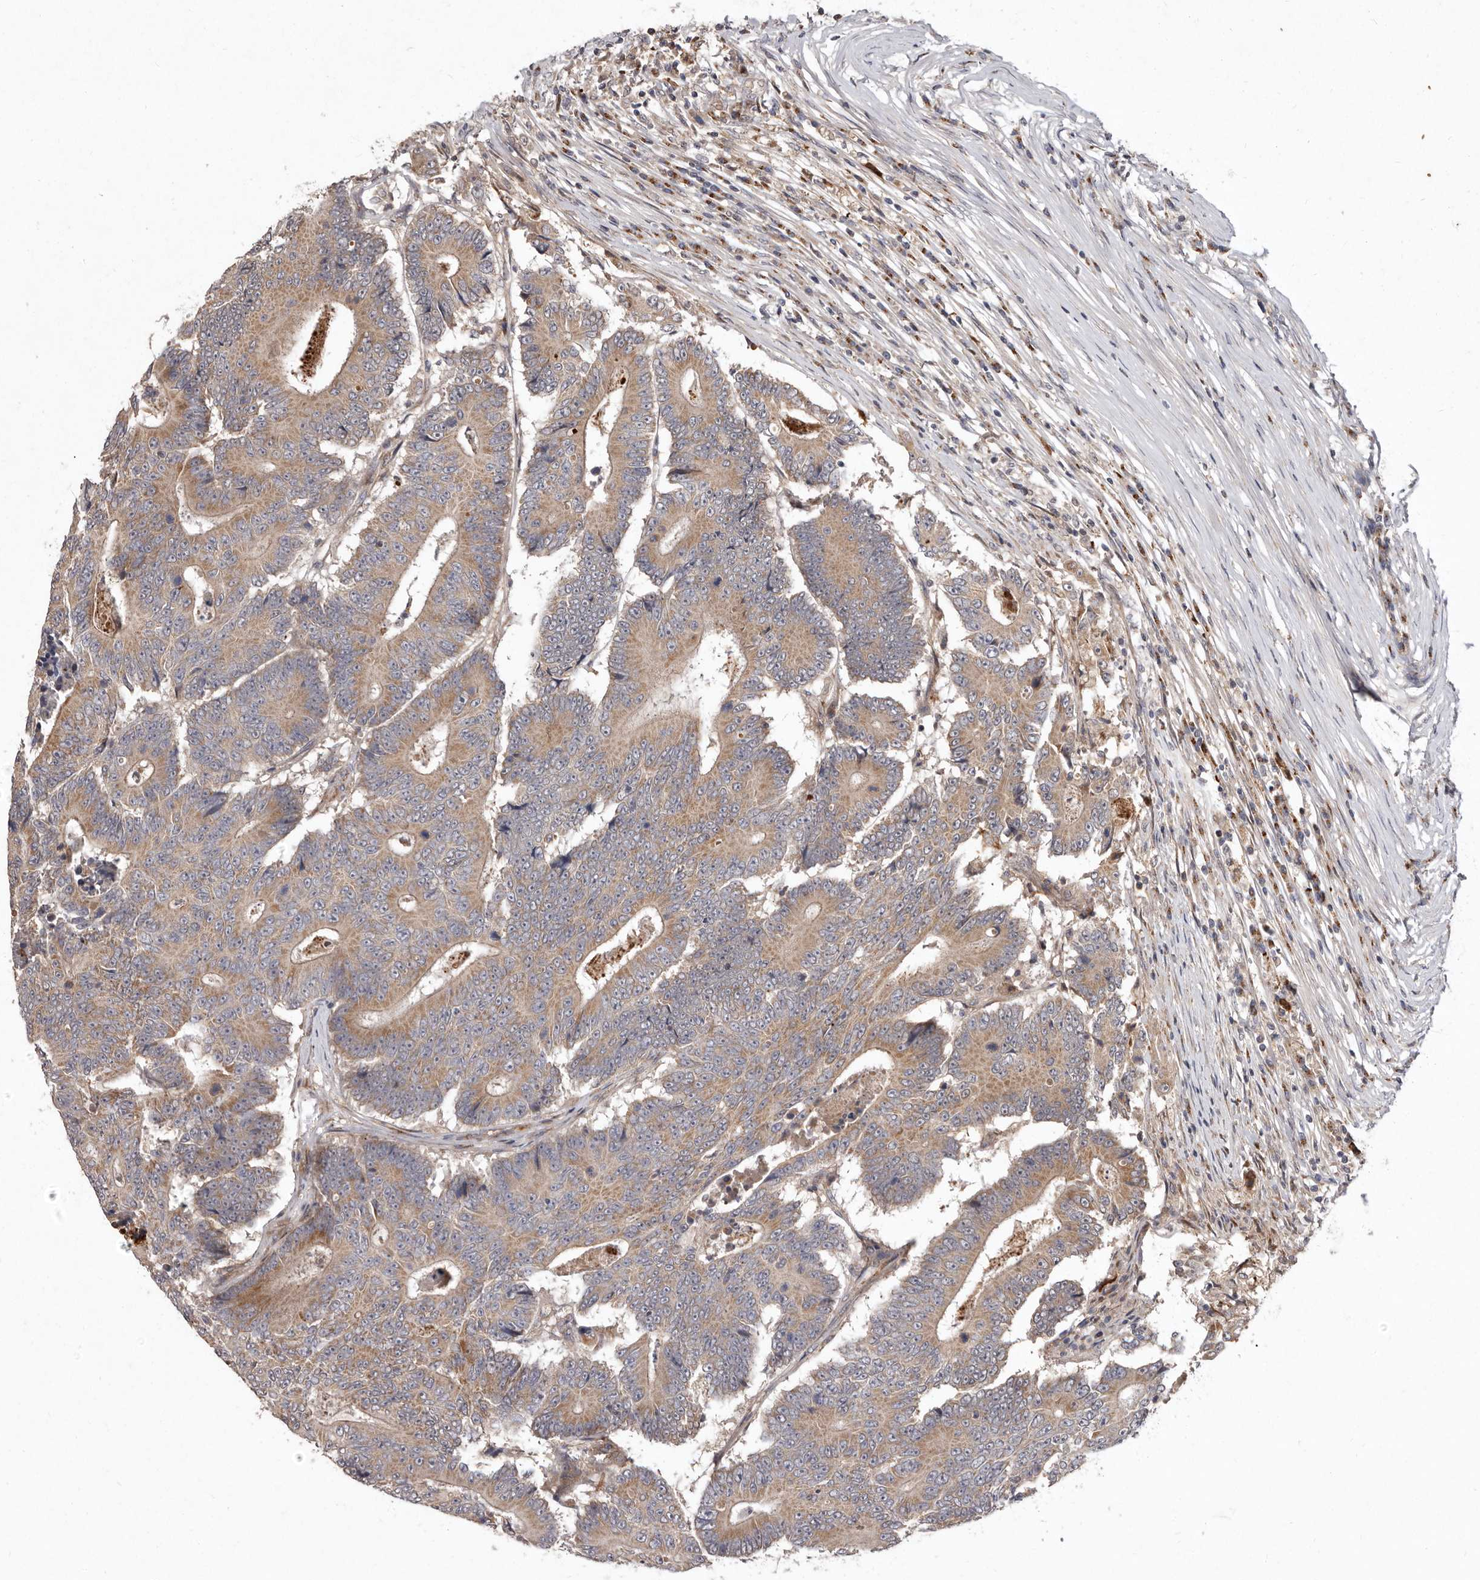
{"staining": {"intensity": "moderate", "quantity": ">75%", "location": "cytoplasmic/membranous"}, "tissue": "colorectal cancer", "cell_type": "Tumor cells", "image_type": "cancer", "snomed": [{"axis": "morphology", "description": "Adenocarcinoma, NOS"}, {"axis": "topography", "description": "Colon"}], "caption": "This is an image of immunohistochemistry (IHC) staining of colorectal adenocarcinoma, which shows moderate expression in the cytoplasmic/membranous of tumor cells.", "gene": "FLAD1", "patient": {"sex": "male", "age": 83}}